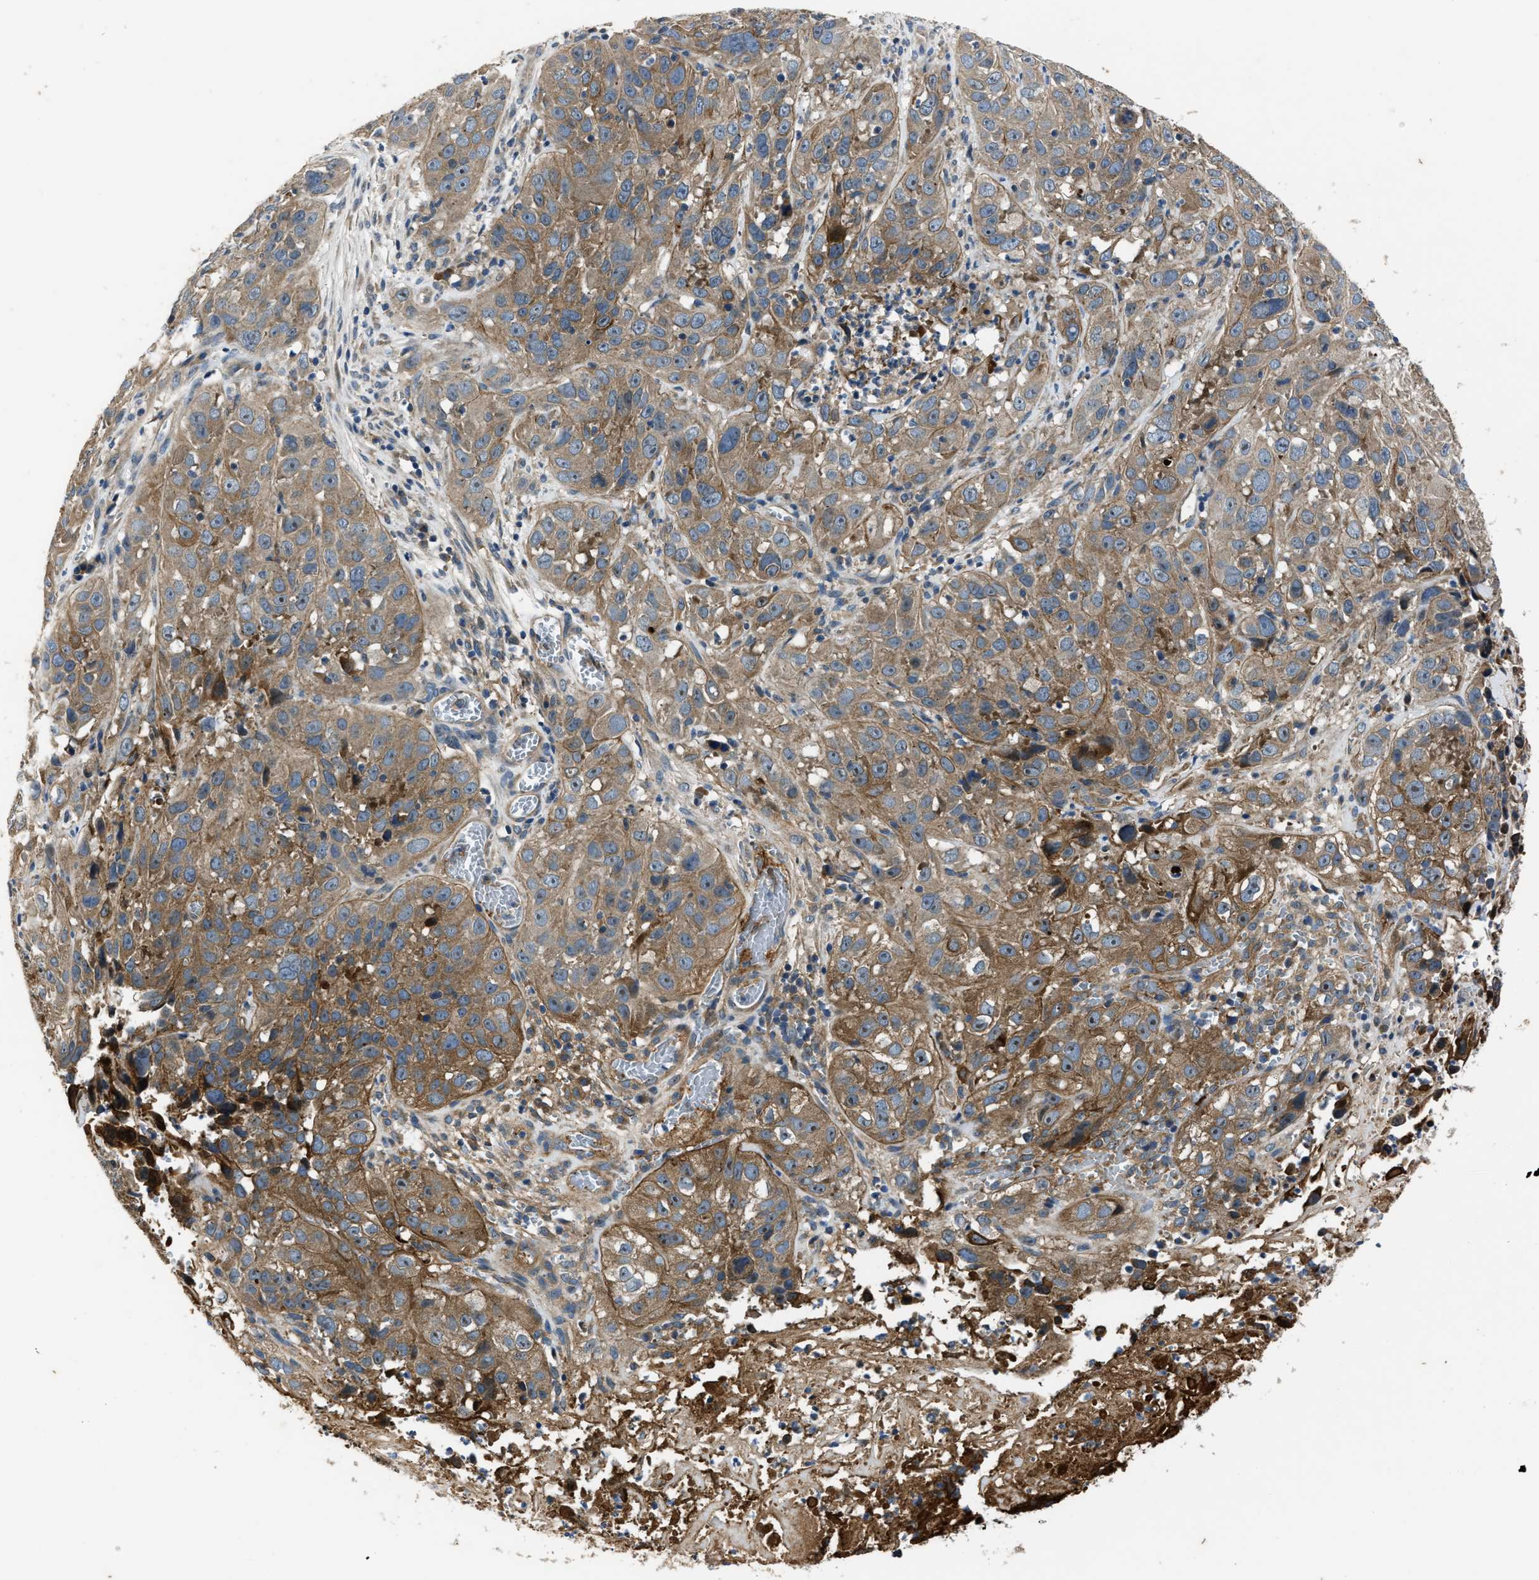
{"staining": {"intensity": "moderate", "quantity": ">75%", "location": "cytoplasmic/membranous"}, "tissue": "cervical cancer", "cell_type": "Tumor cells", "image_type": "cancer", "snomed": [{"axis": "morphology", "description": "Squamous cell carcinoma, NOS"}, {"axis": "topography", "description": "Cervix"}], "caption": "Cervical squamous cell carcinoma tissue shows moderate cytoplasmic/membranous staining in approximately >75% of tumor cells The staining was performed using DAB to visualize the protein expression in brown, while the nuclei were stained in blue with hematoxylin (Magnification: 20x).", "gene": "ERC1", "patient": {"sex": "female", "age": 32}}